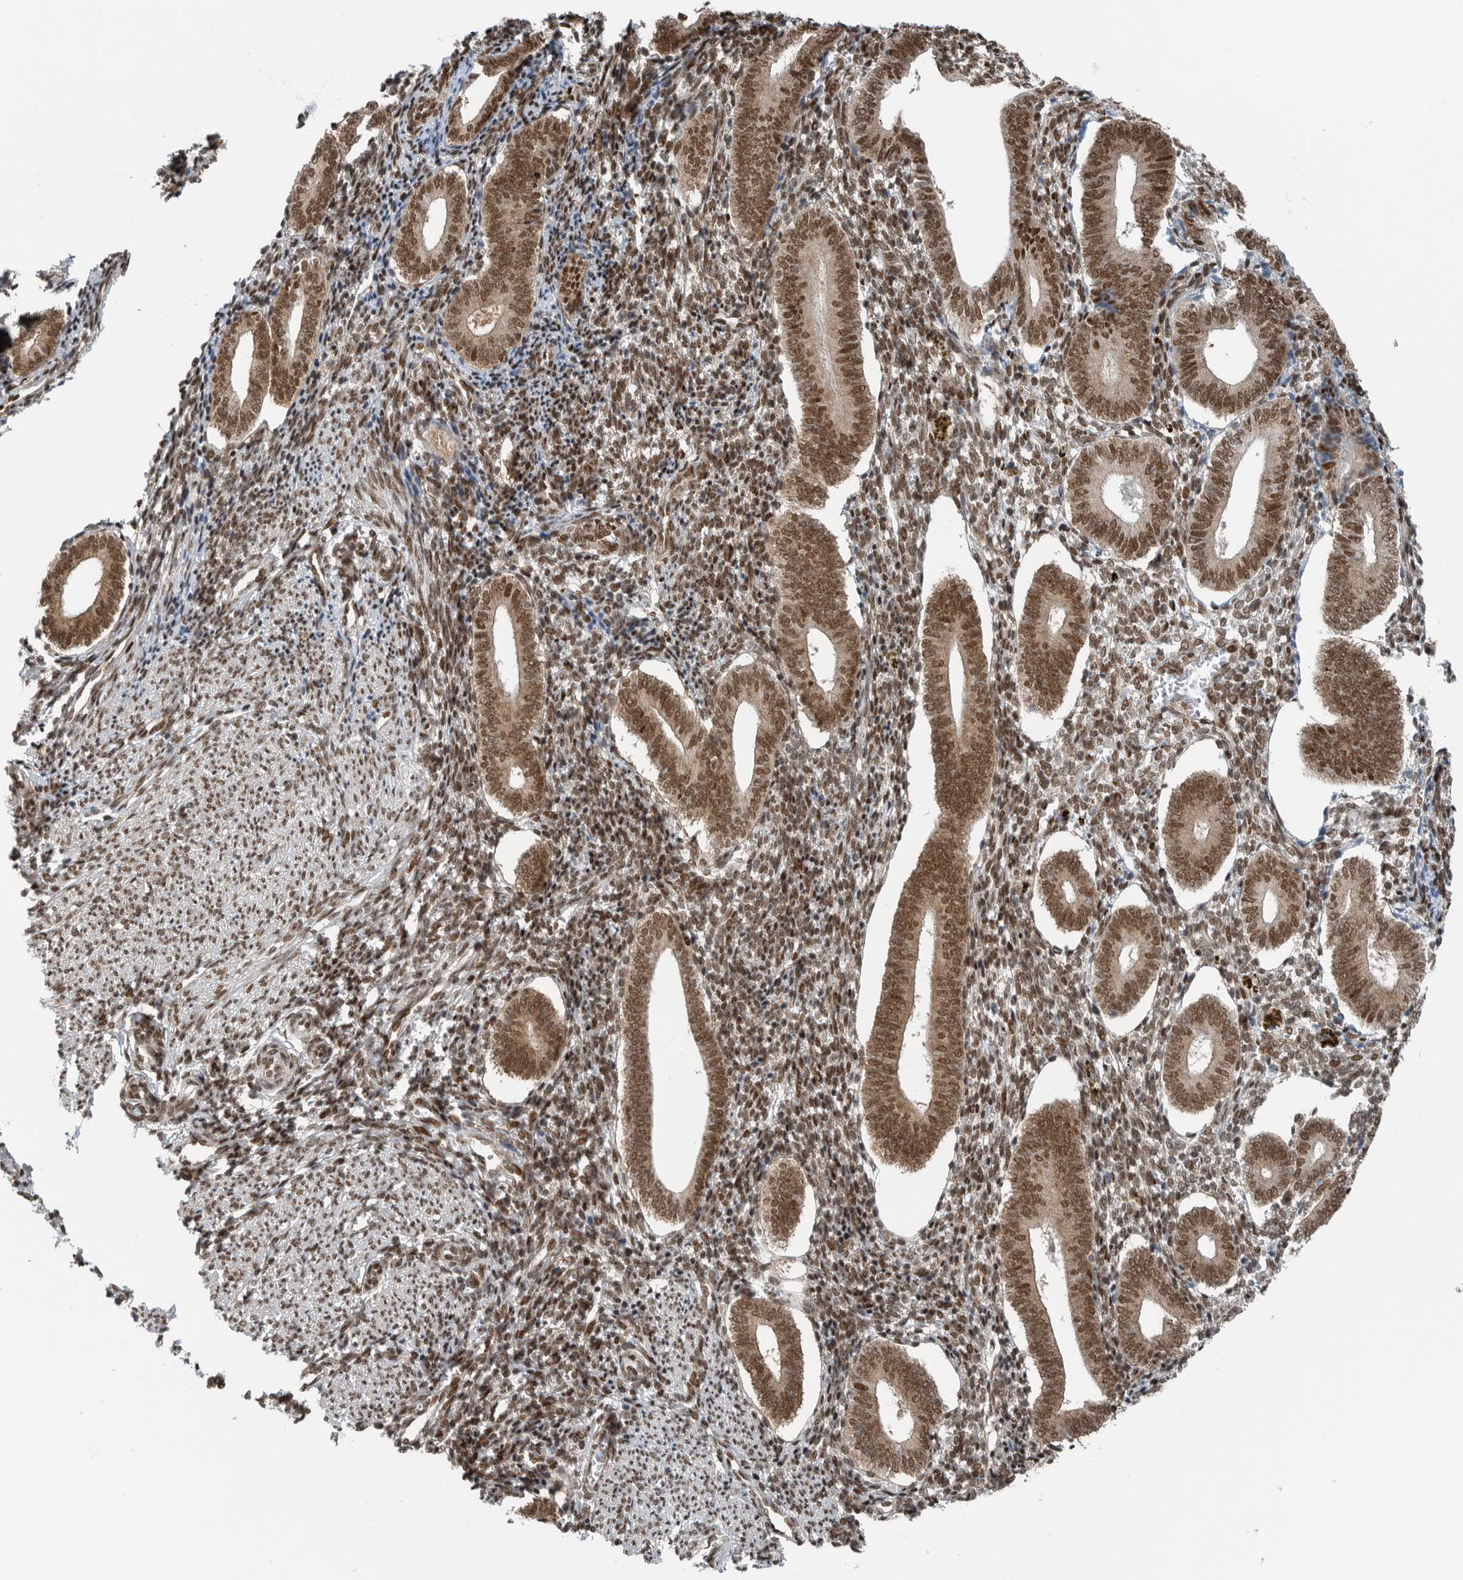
{"staining": {"intensity": "moderate", "quantity": ">75%", "location": "nuclear"}, "tissue": "endometrium", "cell_type": "Cells in endometrial stroma", "image_type": "normal", "snomed": [{"axis": "morphology", "description": "Normal tissue, NOS"}, {"axis": "topography", "description": "Uterus"}, {"axis": "topography", "description": "Endometrium"}], "caption": "IHC micrograph of normal human endometrium stained for a protein (brown), which demonstrates medium levels of moderate nuclear staining in about >75% of cells in endometrial stroma.", "gene": "BLZF1", "patient": {"sex": "female", "age": 33}}